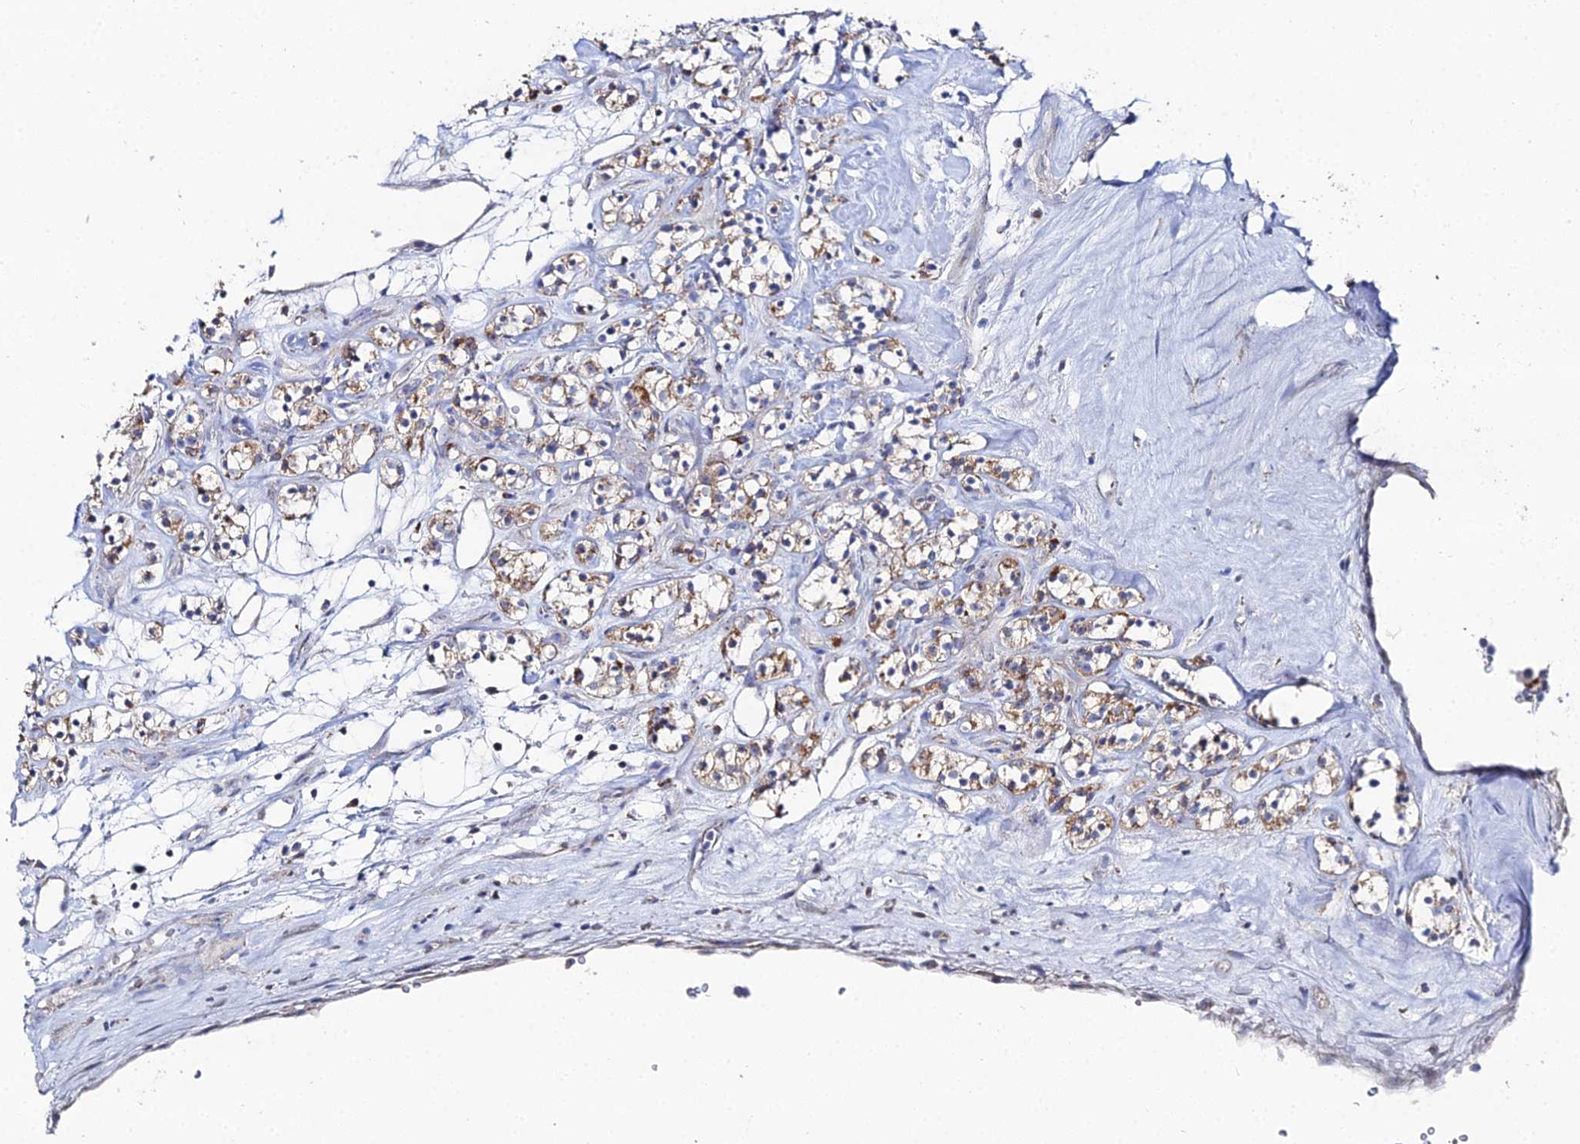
{"staining": {"intensity": "moderate", "quantity": "25%-75%", "location": "cytoplasmic/membranous"}, "tissue": "renal cancer", "cell_type": "Tumor cells", "image_type": "cancer", "snomed": [{"axis": "morphology", "description": "Adenocarcinoma, NOS"}, {"axis": "topography", "description": "Kidney"}], "caption": "DAB (3,3'-diaminobenzidine) immunohistochemical staining of adenocarcinoma (renal) shows moderate cytoplasmic/membranous protein expression in approximately 25%-75% of tumor cells.", "gene": "MPC1", "patient": {"sex": "male", "age": 77}}